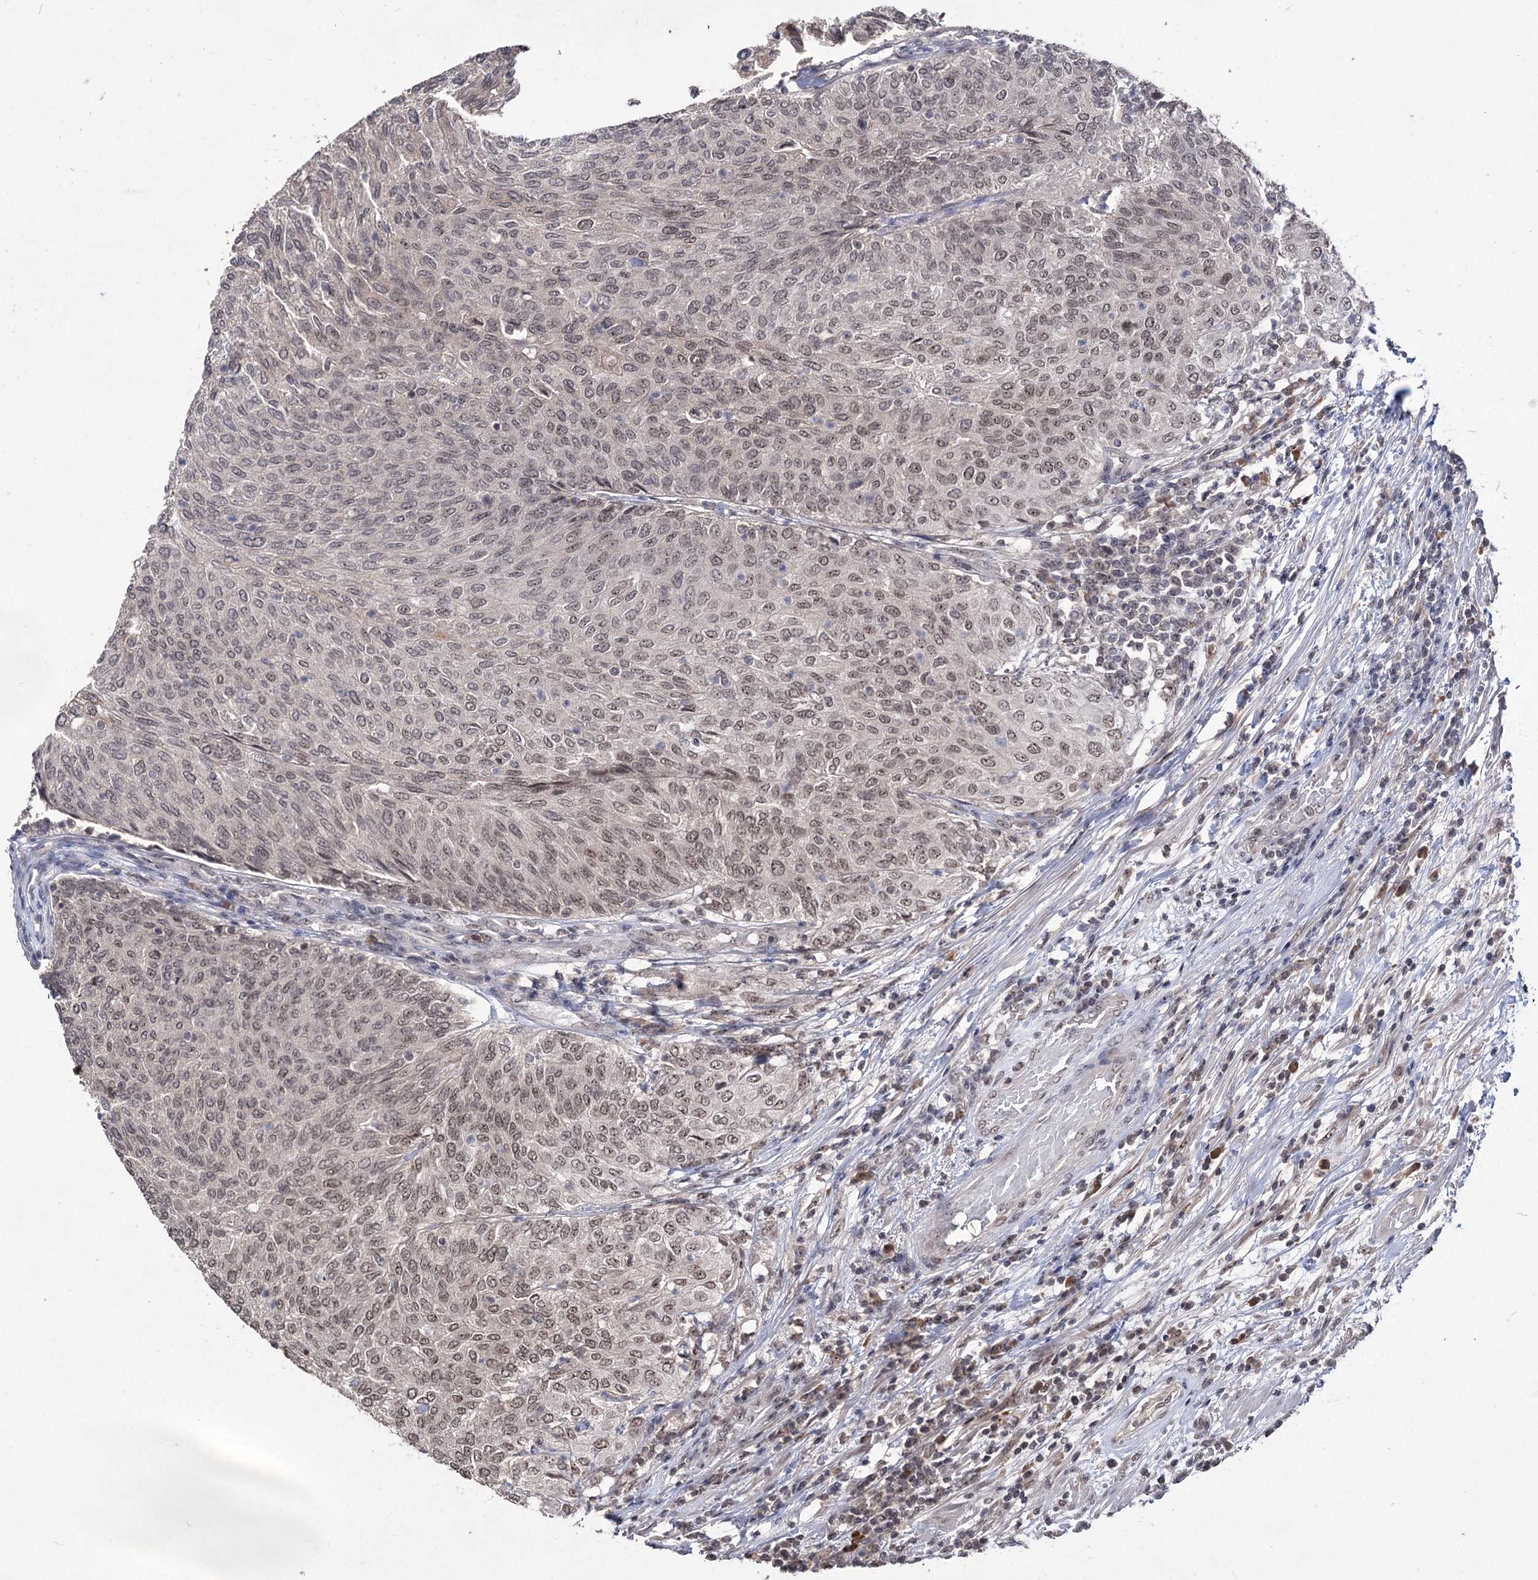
{"staining": {"intensity": "weak", "quantity": ">75%", "location": "nuclear"}, "tissue": "urothelial cancer", "cell_type": "Tumor cells", "image_type": "cancer", "snomed": [{"axis": "morphology", "description": "Urothelial carcinoma, Low grade"}, {"axis": "topography", "description": "Urinary bladder"}], "caption": "The photomicrograph reveals staining of urothelial cancer, revealing weak nuclear protein positivity (brown color) within tumor cells.", "gene": "VGLL4", "patient": {"sex": "female", "age": 79}}